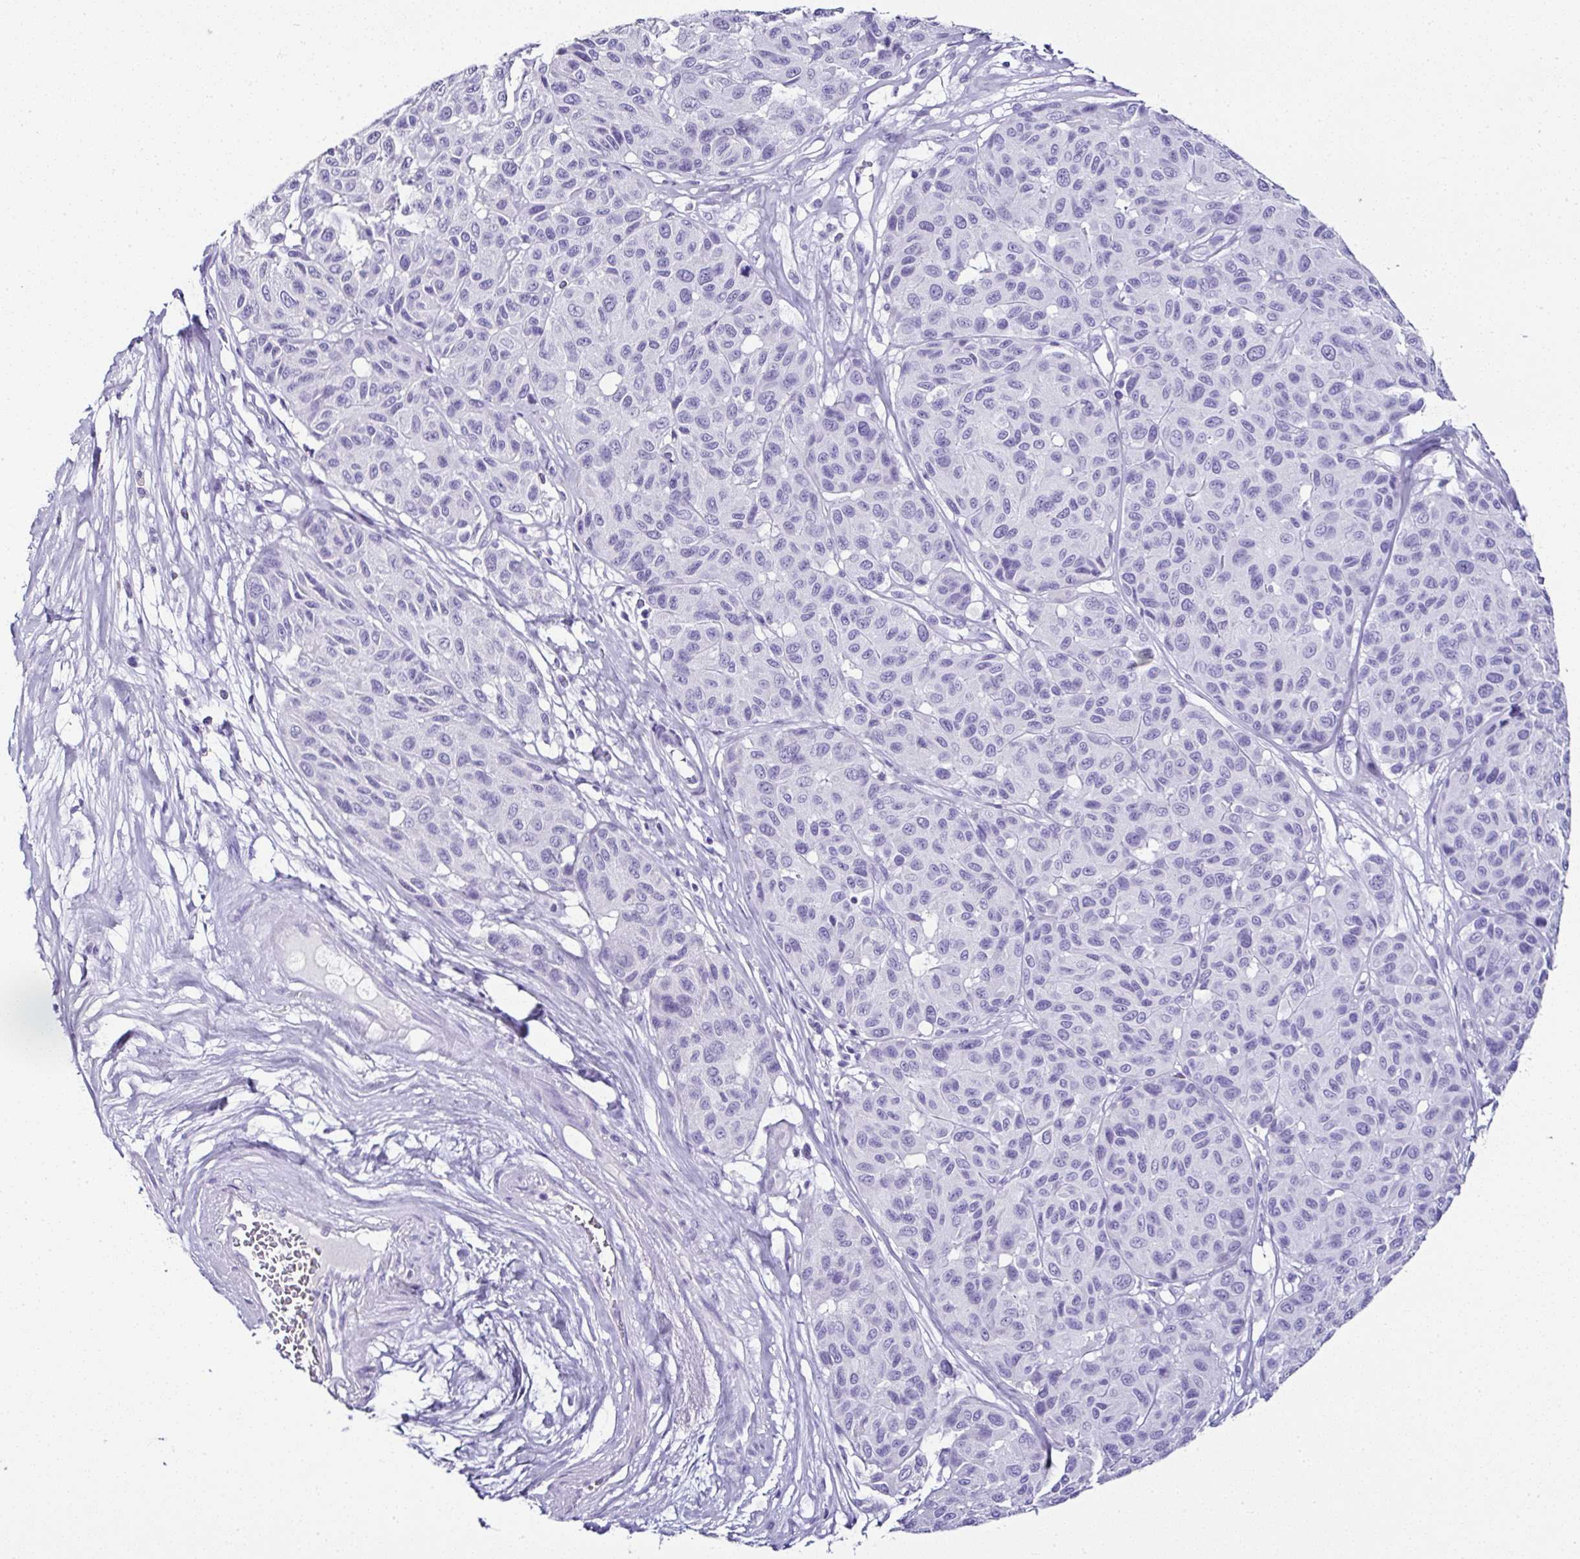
{"staining": {"intensity": "negative", "quantity": "none", "location": "none"}, "tissue": "melanoma", "cell_type": "Tumor cells", "image_type": "cancer", "snomed": [{"axis": "morphology", "description": "Malignant melanoma, NOS"}, {"axis": "topography", "description": "Skin"}], "caption": "Tumor cells show no significant positivity in malignant melanoma. Nuclei are stained in blue.", "gene": "SERPINB3", "patient": {"sex": "female", "age": 66}}